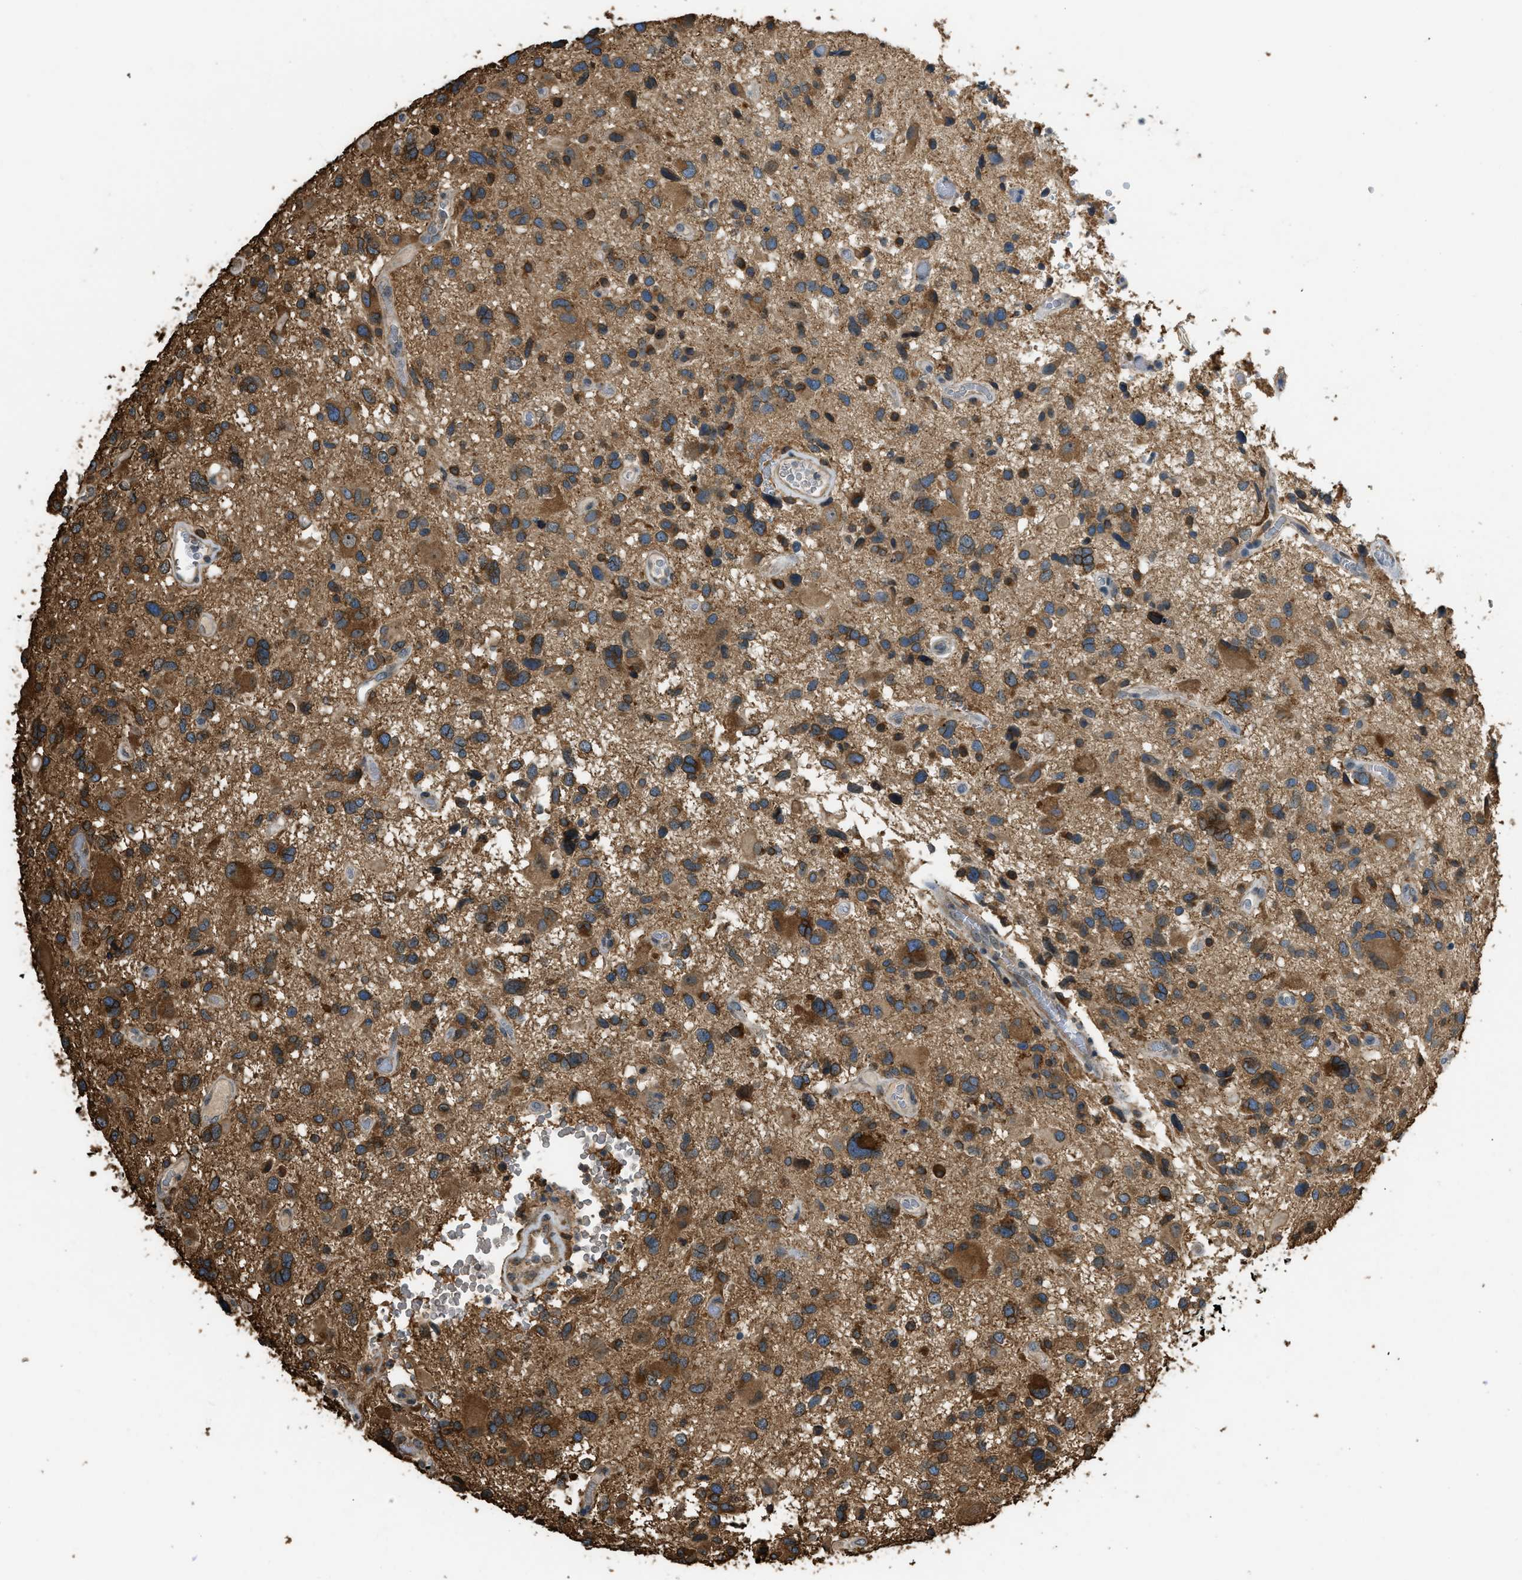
{"staining": {"intensity": "strong", "quantity": "25%-75%", "location": "cytoplasmic/membranous"}, "tissue": "glioma", "cell_type": "Tumor cells", "image_type": "cancer", "snomed": [{"axis": "morphology", "description": "Glioma, malignant, High grade"}, {"axis": "topography", "description": "Brain"}], "caption": "A high-resolution histopathology image shows immunohistochemistry (IHC) staining of glioma, which exhibits strong cytoplasmic/membranous staining in about 25%-75% of tumor cells.", "gene": "OS9", "patient": {"sex": "male", "age": 33}}